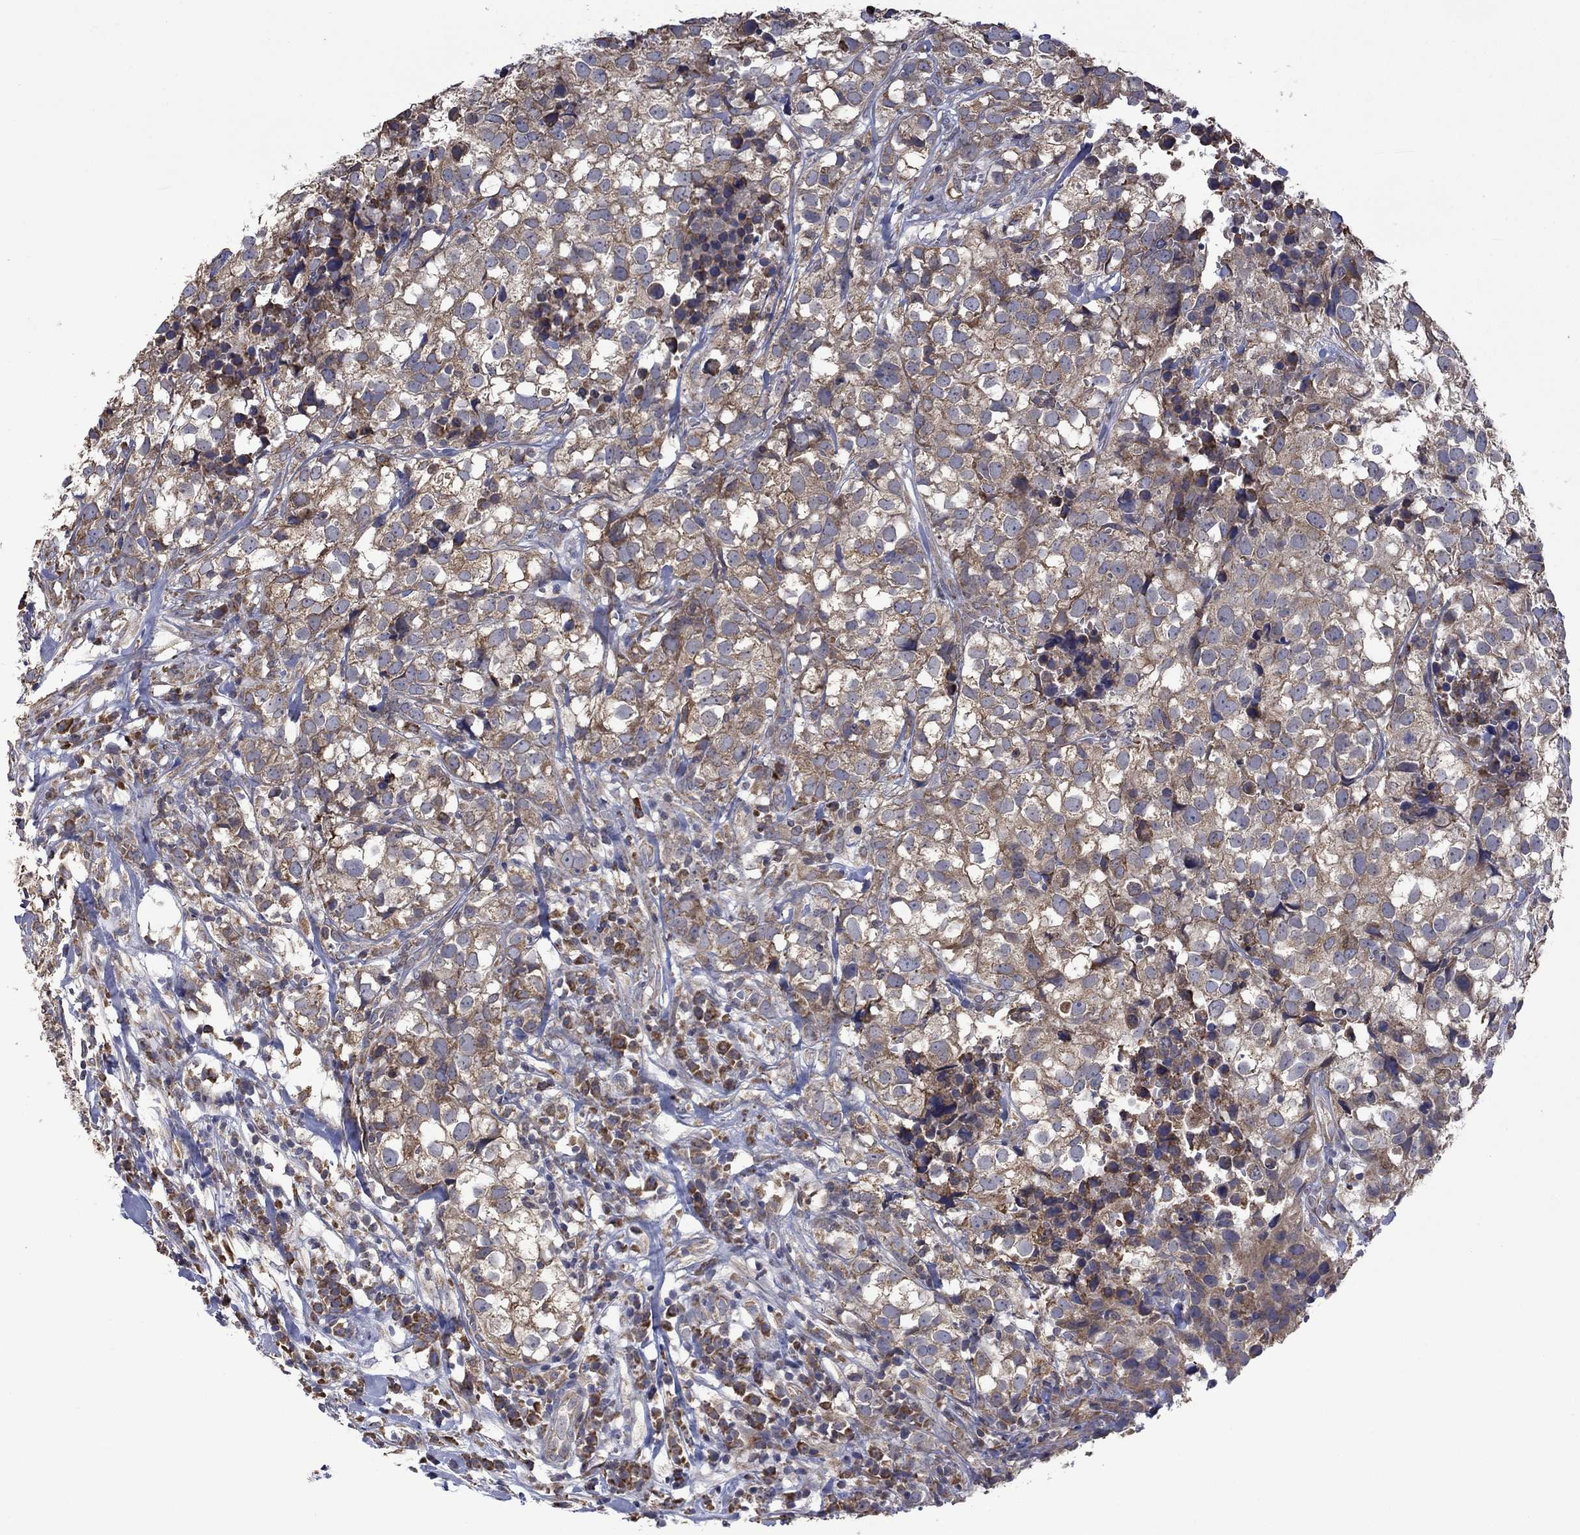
{"staining": {"intensity": "moderate", "quantity": "25%-75%", "location": "cytoplasmic/membranous"}, "tissue": "breast cancer", "cell_type": "Tumor cells", "image_type": "cancer", "snomed": [{"axis": "morphology", "description": "Duct carcinoma"}, {"axis": "topography", "description": "Breast"}], "caption": "The immunohistochemical stain highlights moderate cytoplasmic/membranous expression in tumor cells of breast invasive ductal carcinoma tissue.", "gene": "FURIN", "patient": {"sex": "female", "age": 30}}